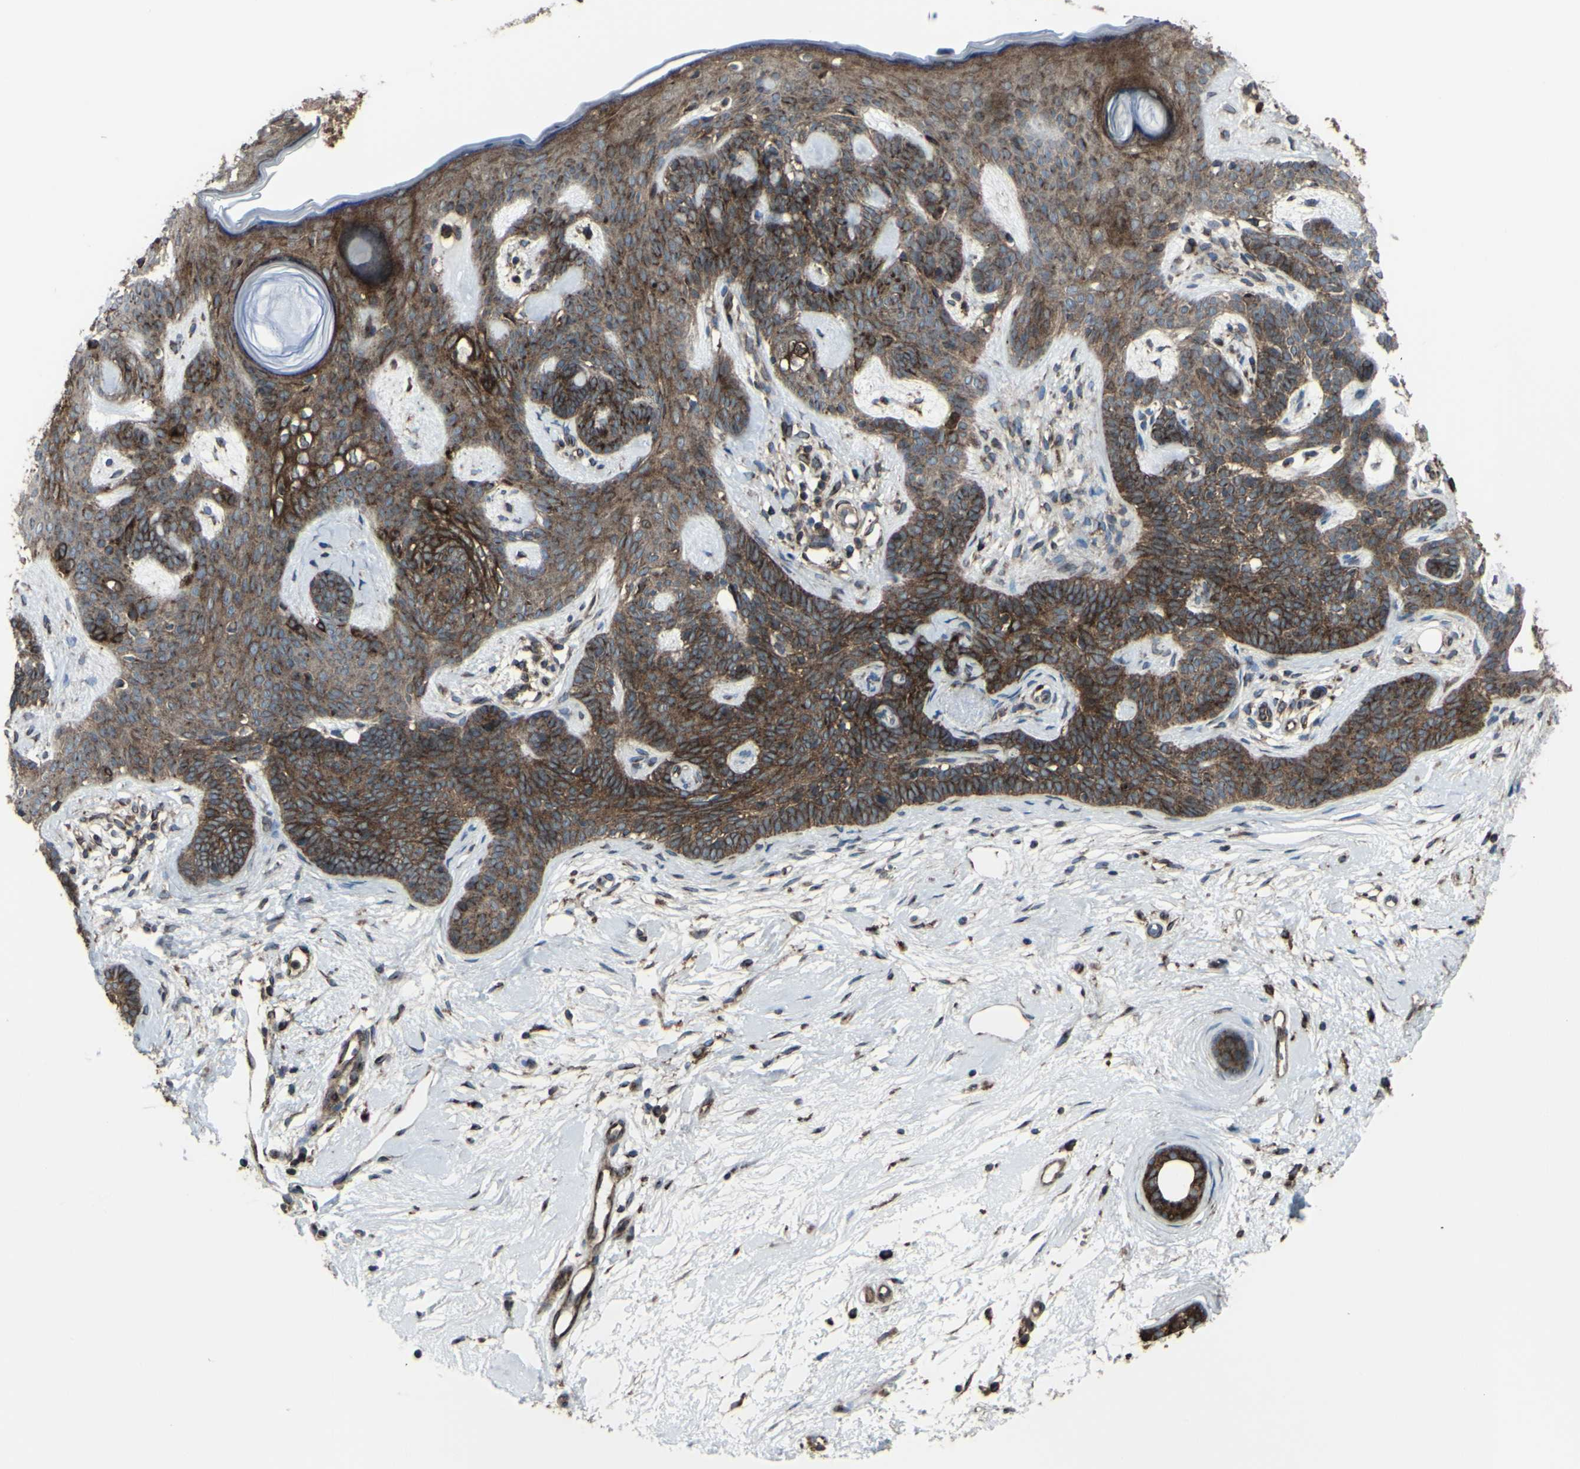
{"staining": {"intensity": "strong", "quantity": ">75%", "location": "cytoplasmic/membranous"}, "tissue": "skin cancer", "cell_type": "Tumor cells", "image_type": "cancer", "snomed": [{"axis": "morphology", "description": "Developmental malformation"}, {"axis": "morphology", "description": "Basal cell carcinoma"}, {"axis": "topography", "description": "Skin"}], "caption": "This photomicrograph displays skin basal cell carcinoma stained with IHC to label a protein in brown. The cytoplasmic/membranous of tumor cells show strong positivity for the protein. Nuclei are counter-stained blue.", "gene": "NAPA", "patient": {"sex": "female", "age": 62}}